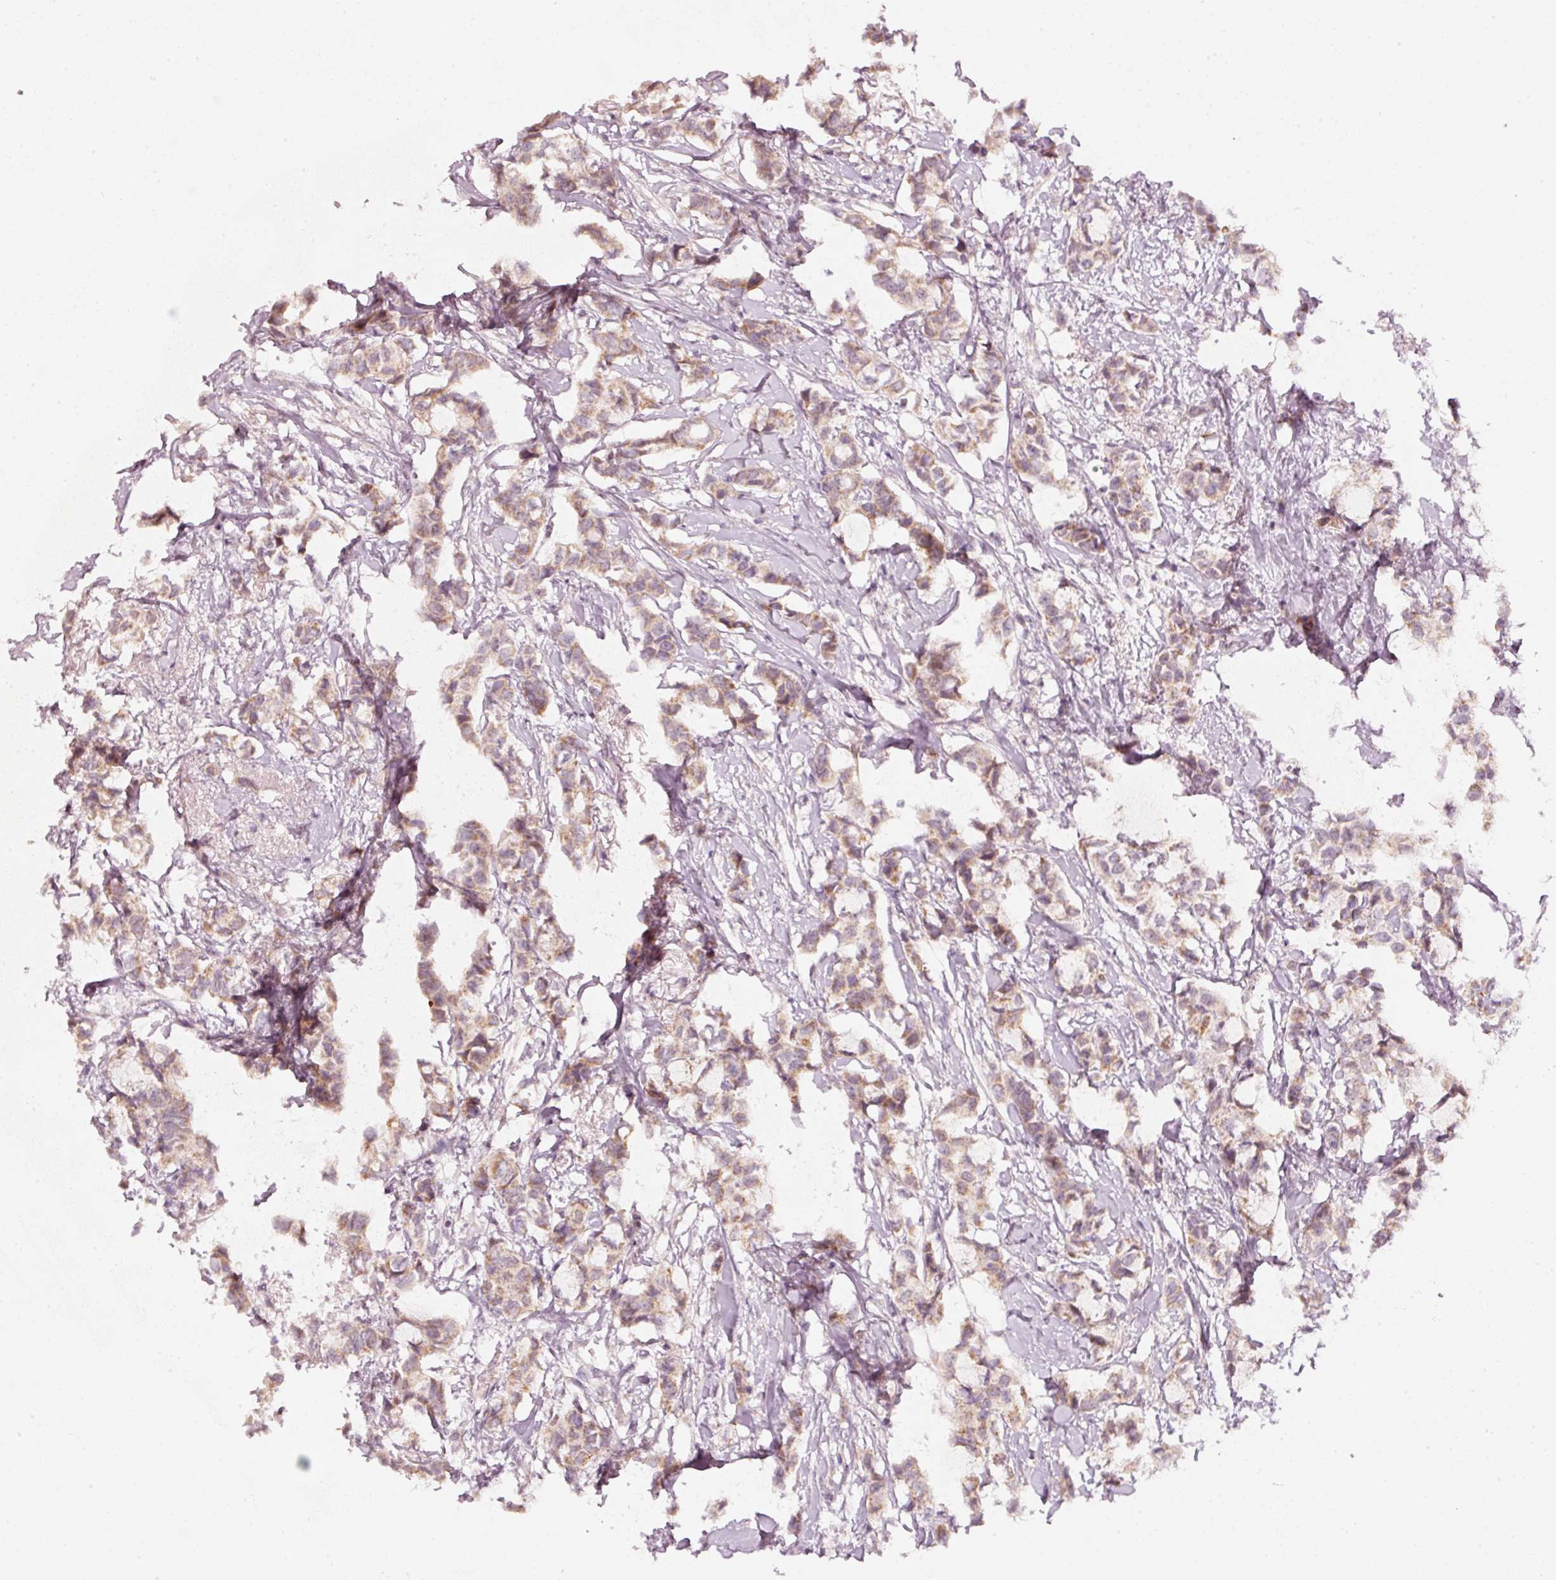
{"staining": {"intensity": "moderate", "quantity": ">75%", "location": "cytoplasmic/membranous"}, "tissue": "breast cancer", "cell_type": "Tumor cells", "image_type": "cancer", "snomed": [{"axis": "morphology", "description": "Duct carcinoma"}, {"axis": "topography", "description": "Breast"}], "caption": "Immunohistochemical staining of breast invasive ductal carcinoma reveals moderate cytoplasmic/membranous protein staining in about >75% of tumor cells.", "gene": "ARHGAP22", "patient": {"sex": "female", "age": 73}}